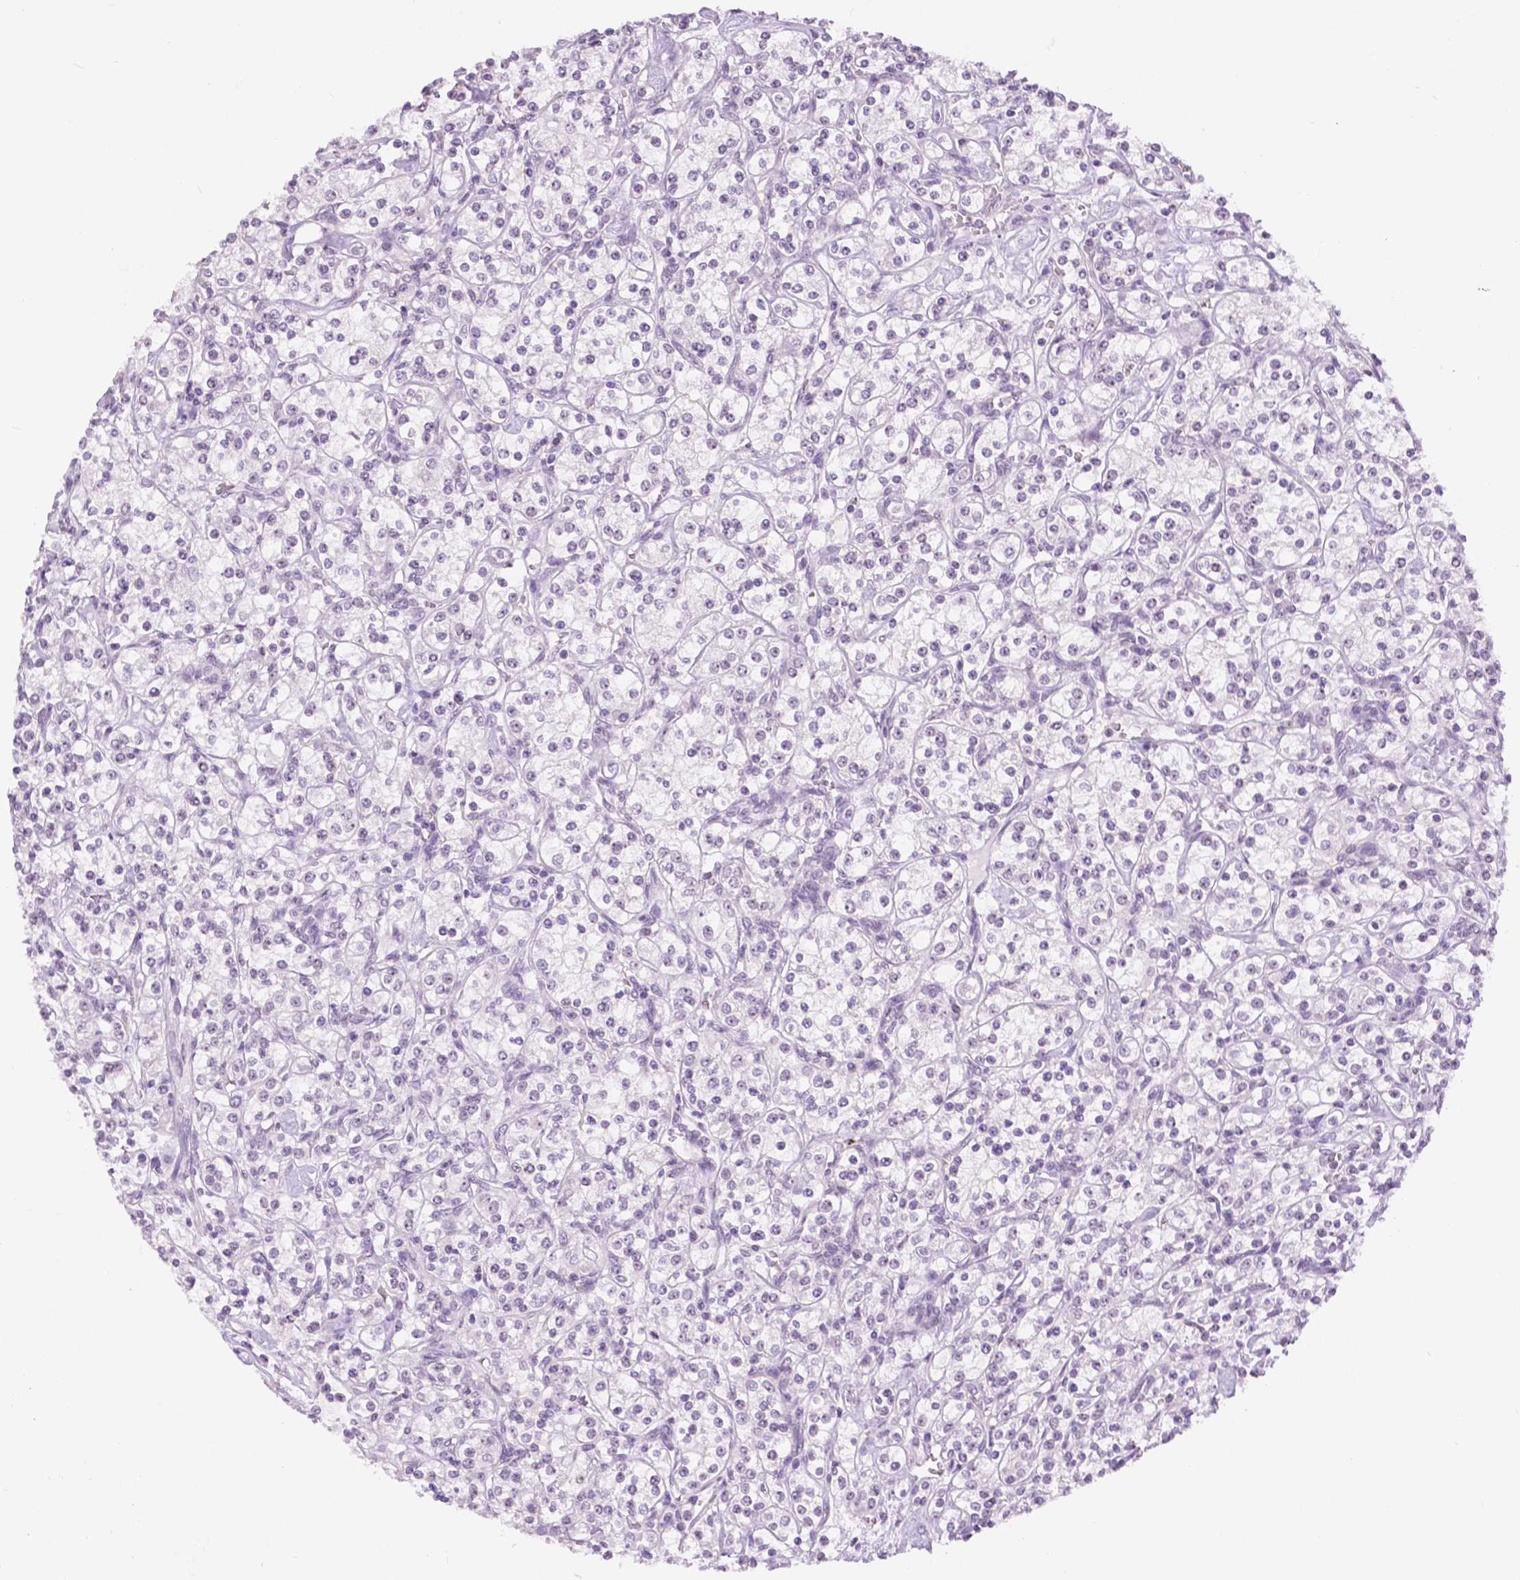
{"staining": {"intensity": "negative", "quantity": "none", "location": "none"}, "tissue": "renal cancer", "cell_type": "Tumor cells", "image_type": "cancer", "snomed": [{"axis": "morphology", "description": "Adenocarcinoma, NOS"}, {"axis": "topography", "description": "Kidney"}], "caption": "Immunohistochemical staining of renal cancer (adenocarcinoma) shows no significant positivity in tumor cells.", "gene": "NHP2", "patient": {"sex": "male", "age": 77}}